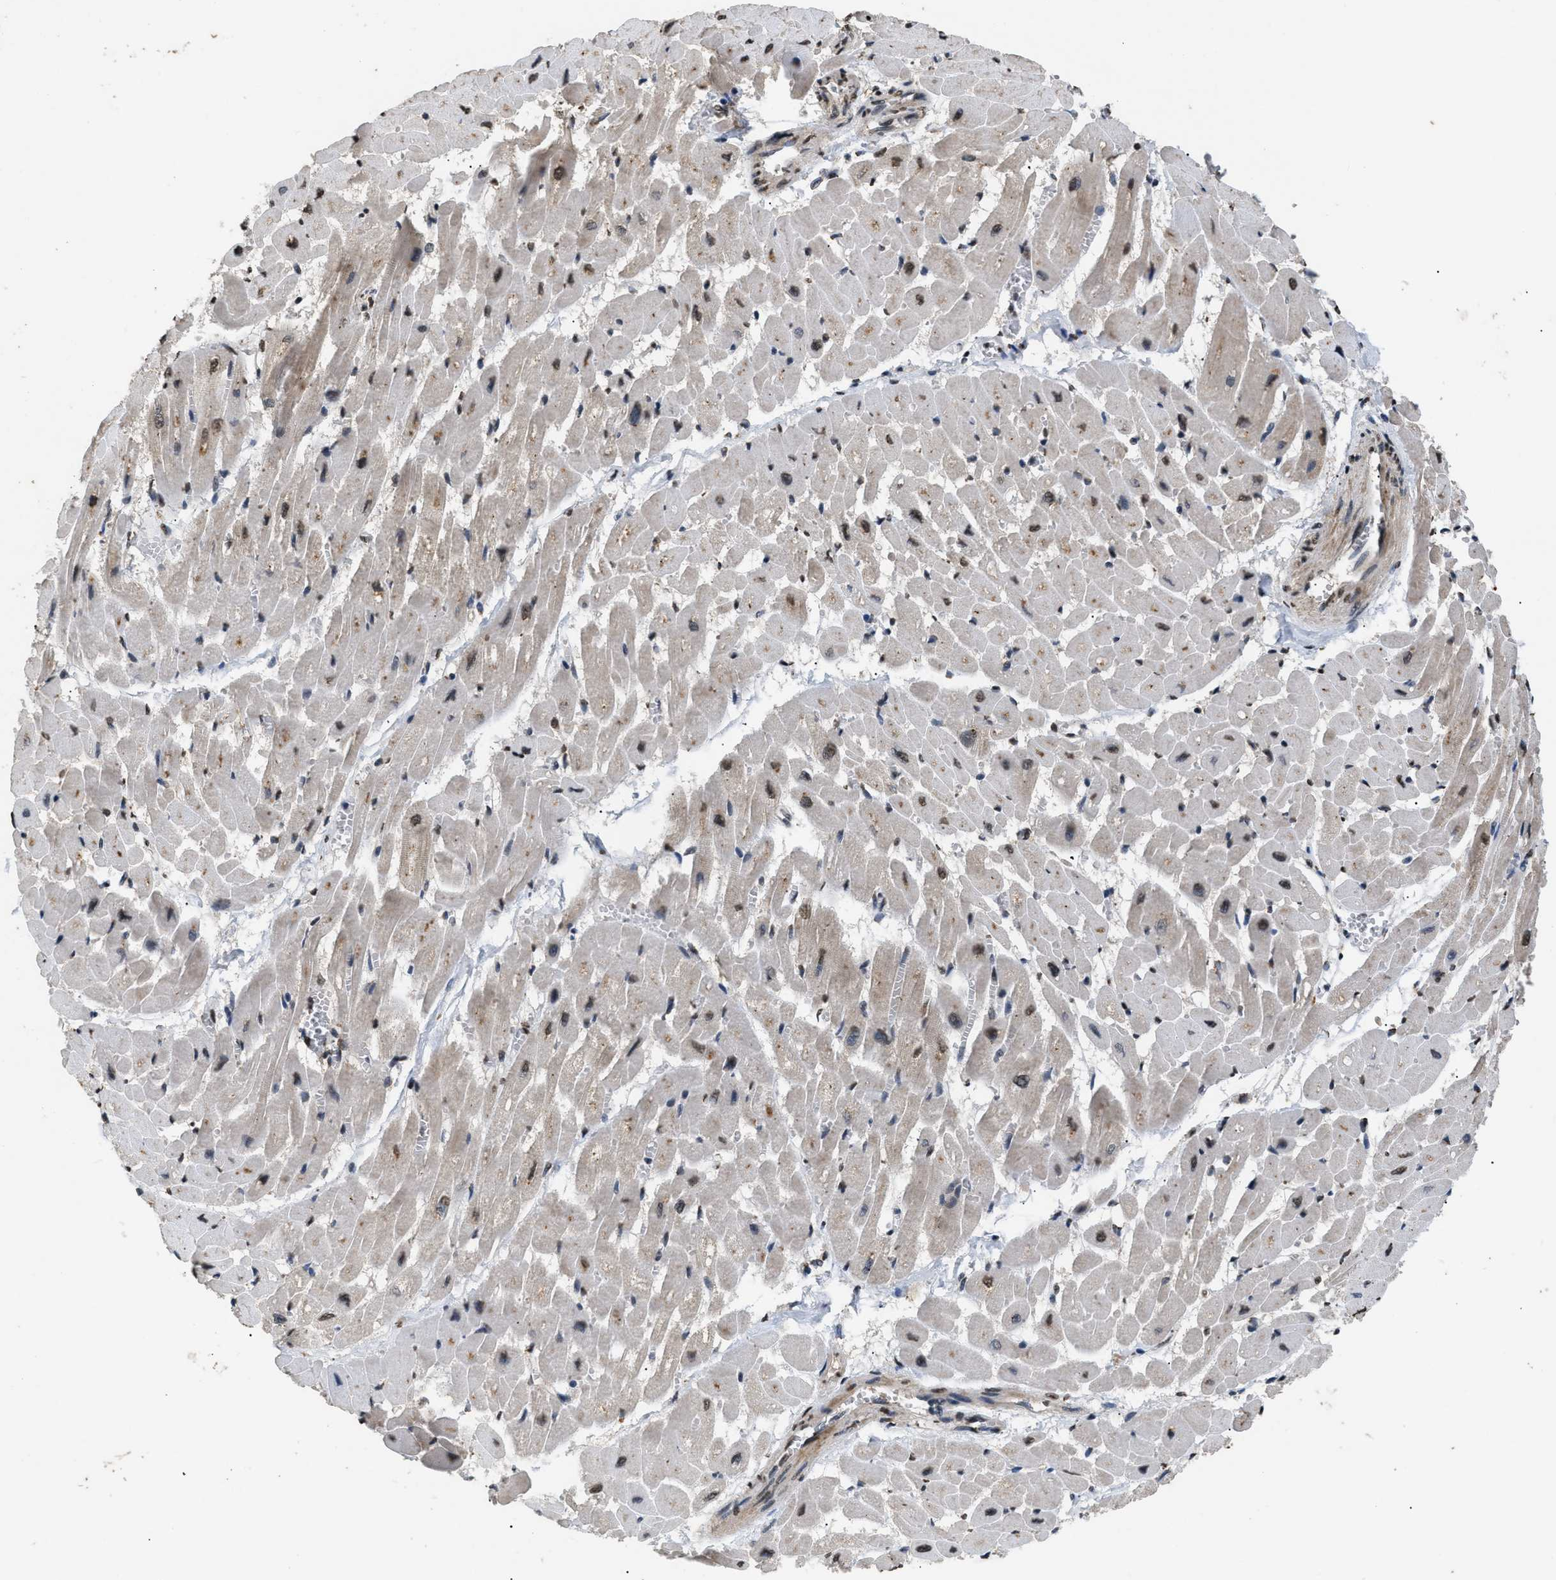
{"staining": {"intensity": "moderate", "quantity": "25%-75%", "location": "cytoplasmic/membranous,nuclear"}, "tissue": "heart muscle", "cell_type": "Cardiomyocytes", "image_type": "normal", "snomed": [{"axis": "morphology", "description": "Normal tissue, NOS"}, {"axis": "topography", "description": "Heart"}], "caption": "A medium amount of moderate cytoplasmic/membranous,nuclear staining is seen in approximately 25%-75% of cardiomyocytes in normal heart muscle.", "gene": "RBM5", "patient": {"sex": "male", "age": 45}}